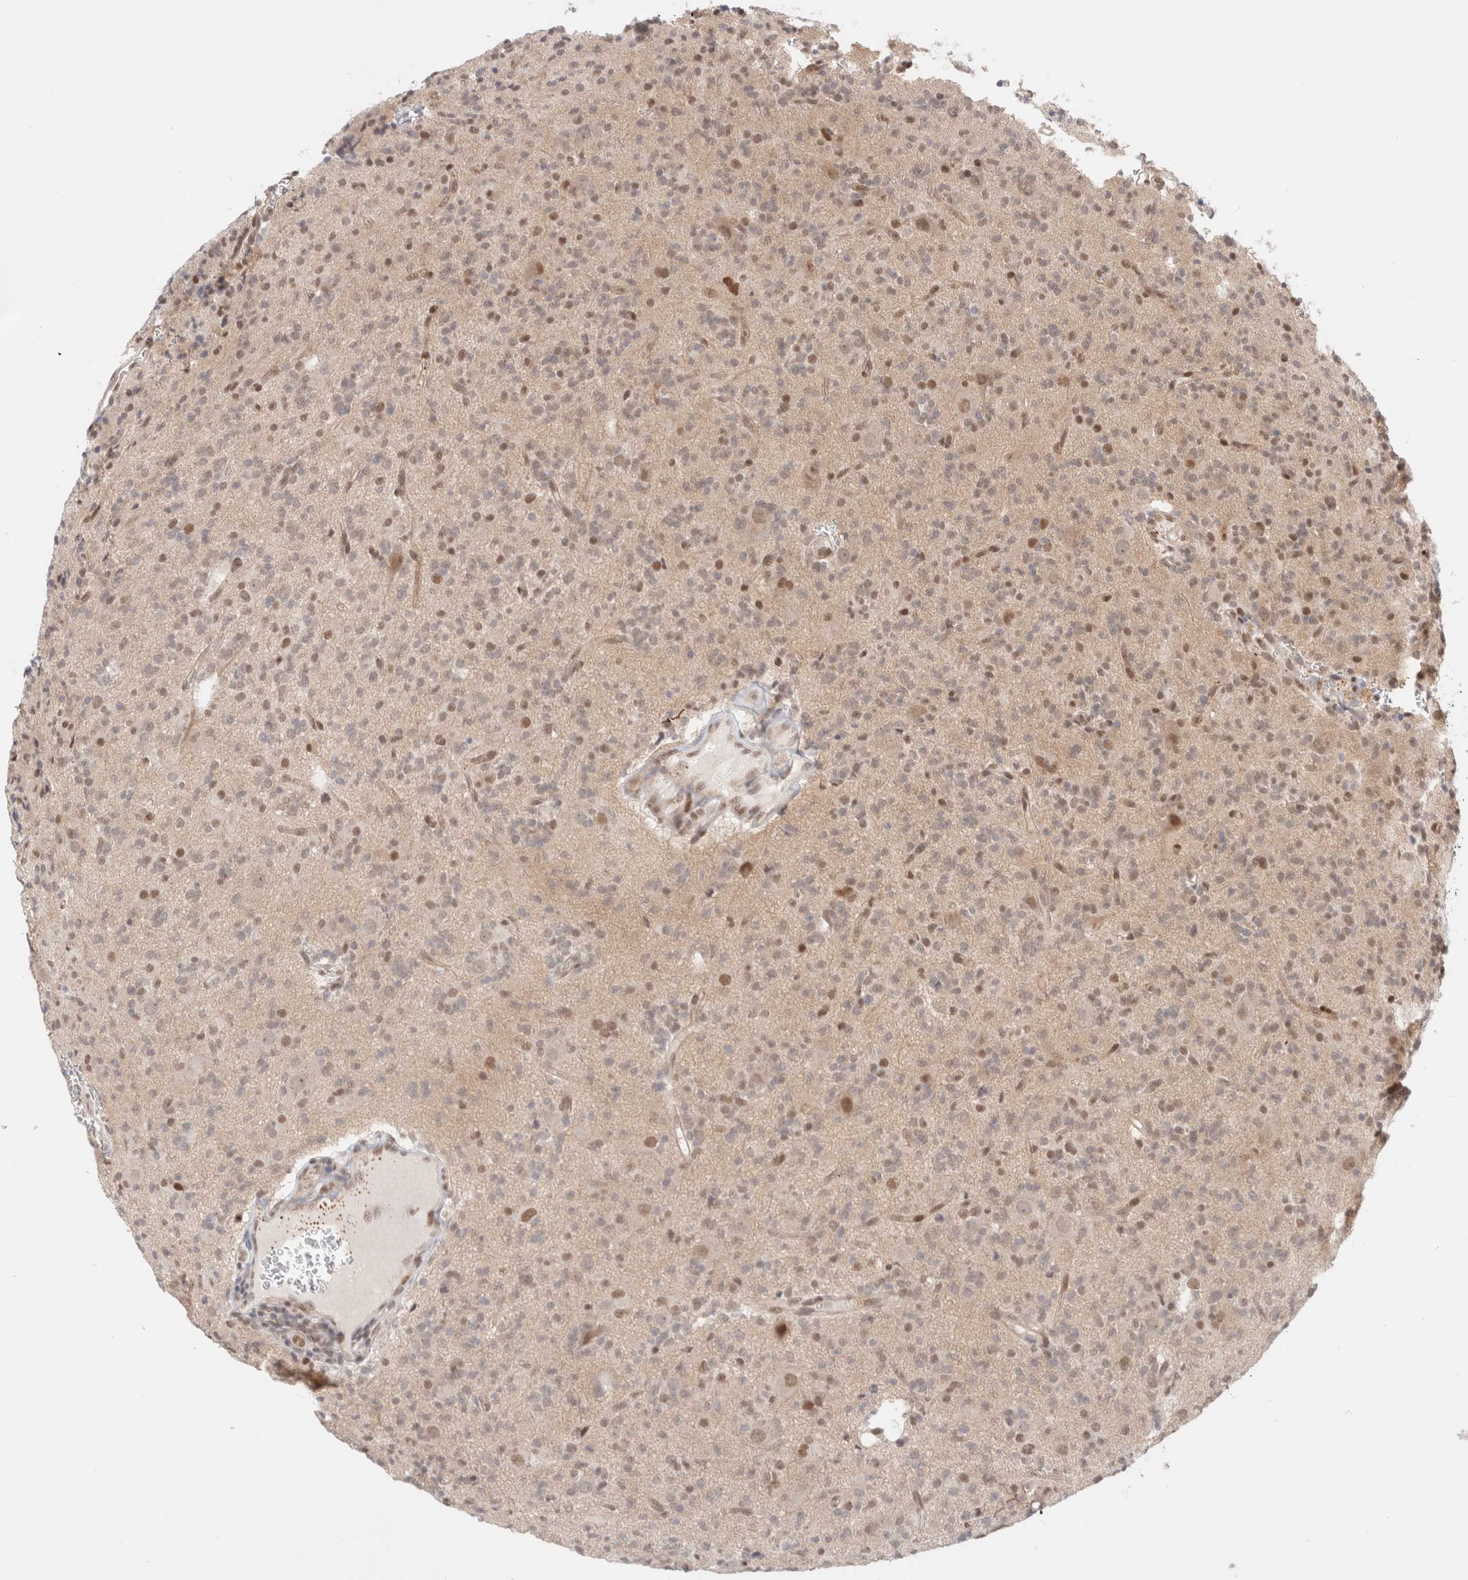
{"staining": {"intensity": "moderate", "quantity": "<25%", "location": "nuclear"}, "tissue": "glioma", "cell_type": "Tumor cells", "image_type": "cancer", "snomed": [{"axis": "morphology", "description": "Glioma, malignant, High grade"}, {"axis": "topography", "description": "Brain"}], "caption": "Protein staining of malignant glioma (high-grade) tissue shows moderate nuclear staining in approximately <25% of tumor cells.", "gene": "GATAD2A", "patient": {"sex": "male", "age": 34}}